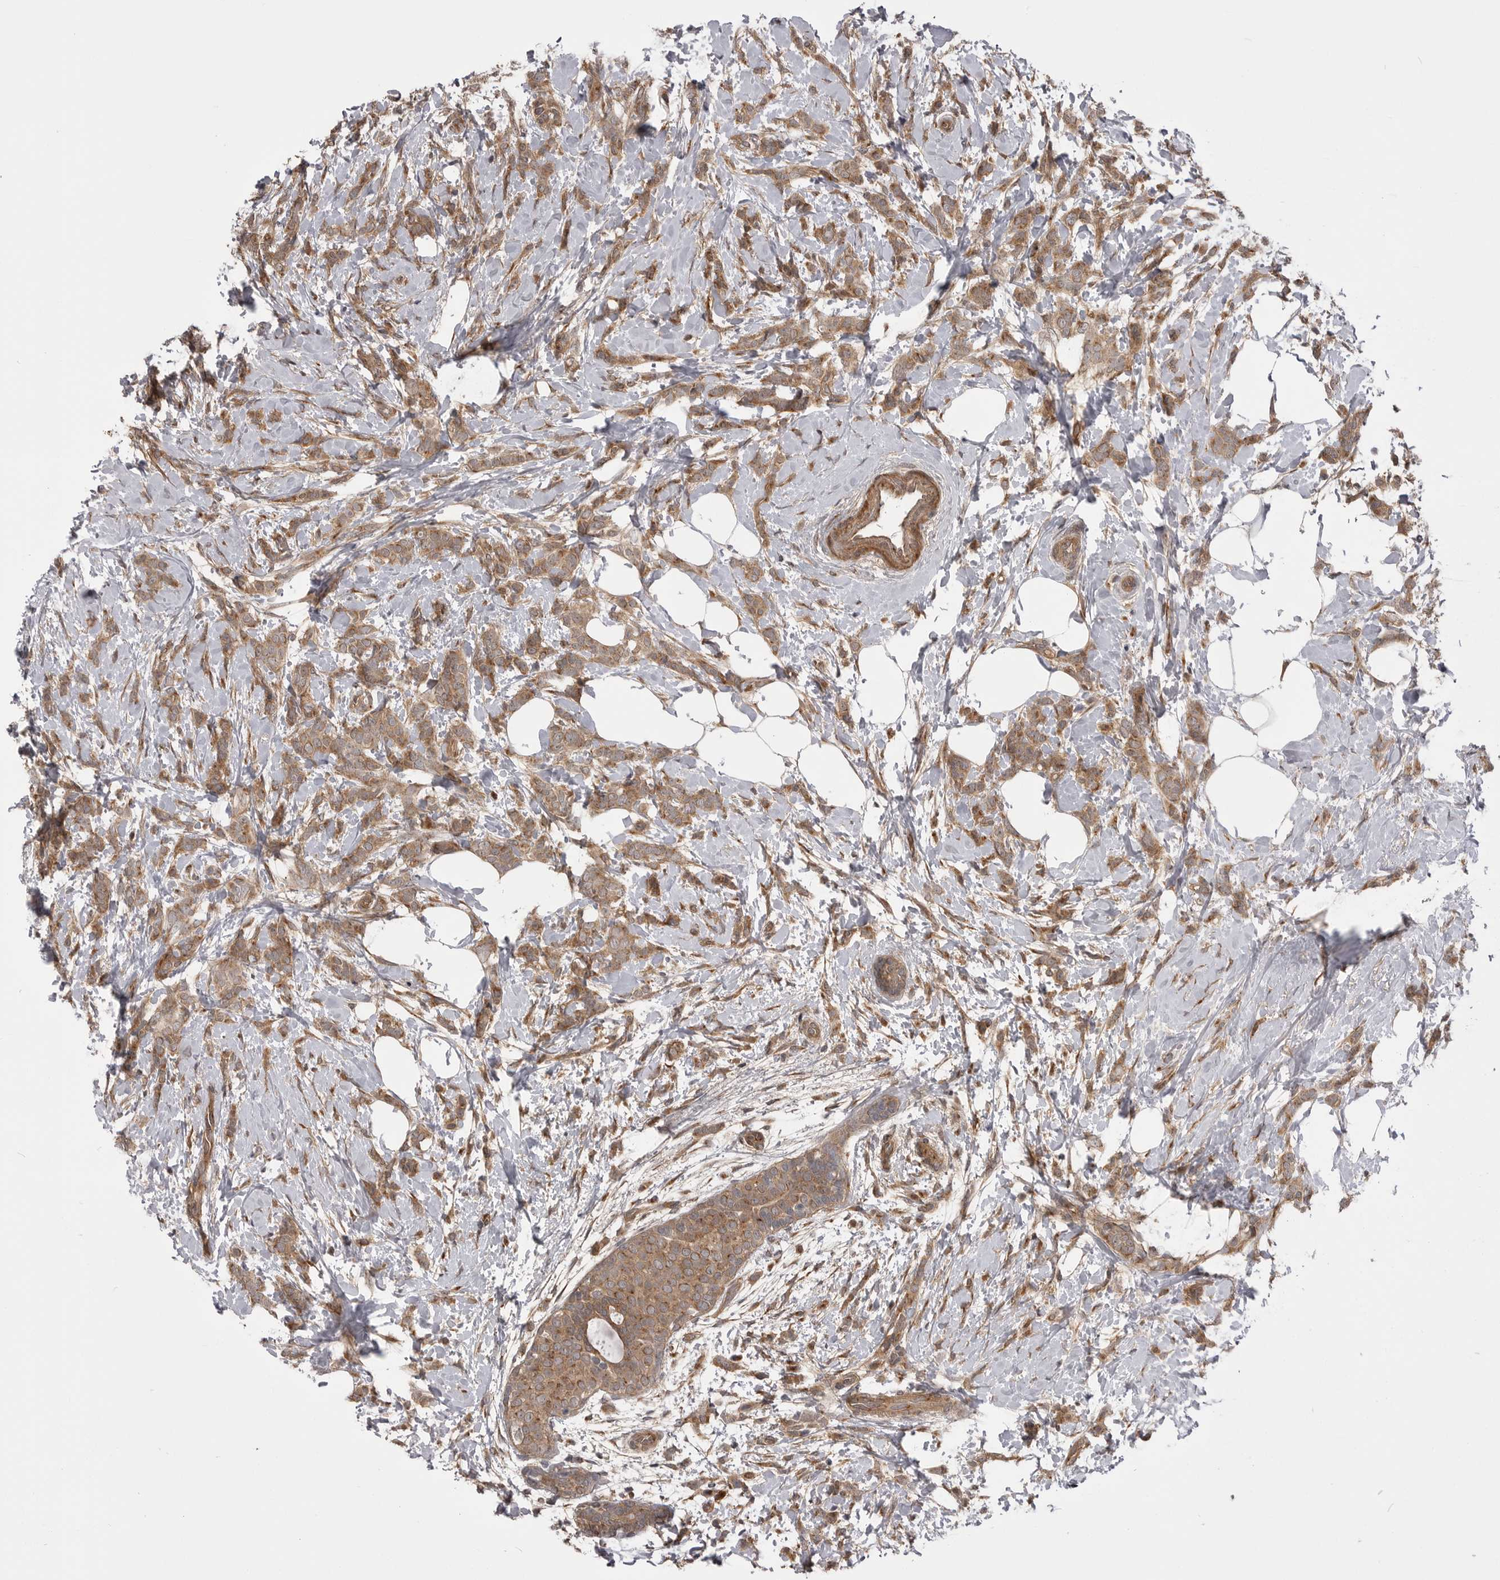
{"staining": {"intensity": "moderate", "quantity": ">75%", "location": "cytoplasmic/membranous"}, "tissue": "breast cancer", "cell_type": "Tumor cells", "image_type": "cancer", "snomed": [{"axis": "morphology", "description": "Lobular carcinoma, in situ"}, {"axis": "morphology", "description": "Lobular carcinoma"}, {"axis": "topography", "description": "Breast"}], "caption": "A brown stain highlights moderate cytoplasmic/membranous staining of a protein in human lobular carcinoma (breast) tumor cells.", "gene": "PDCL", "patient": {"sex": "female", "age": 41}}